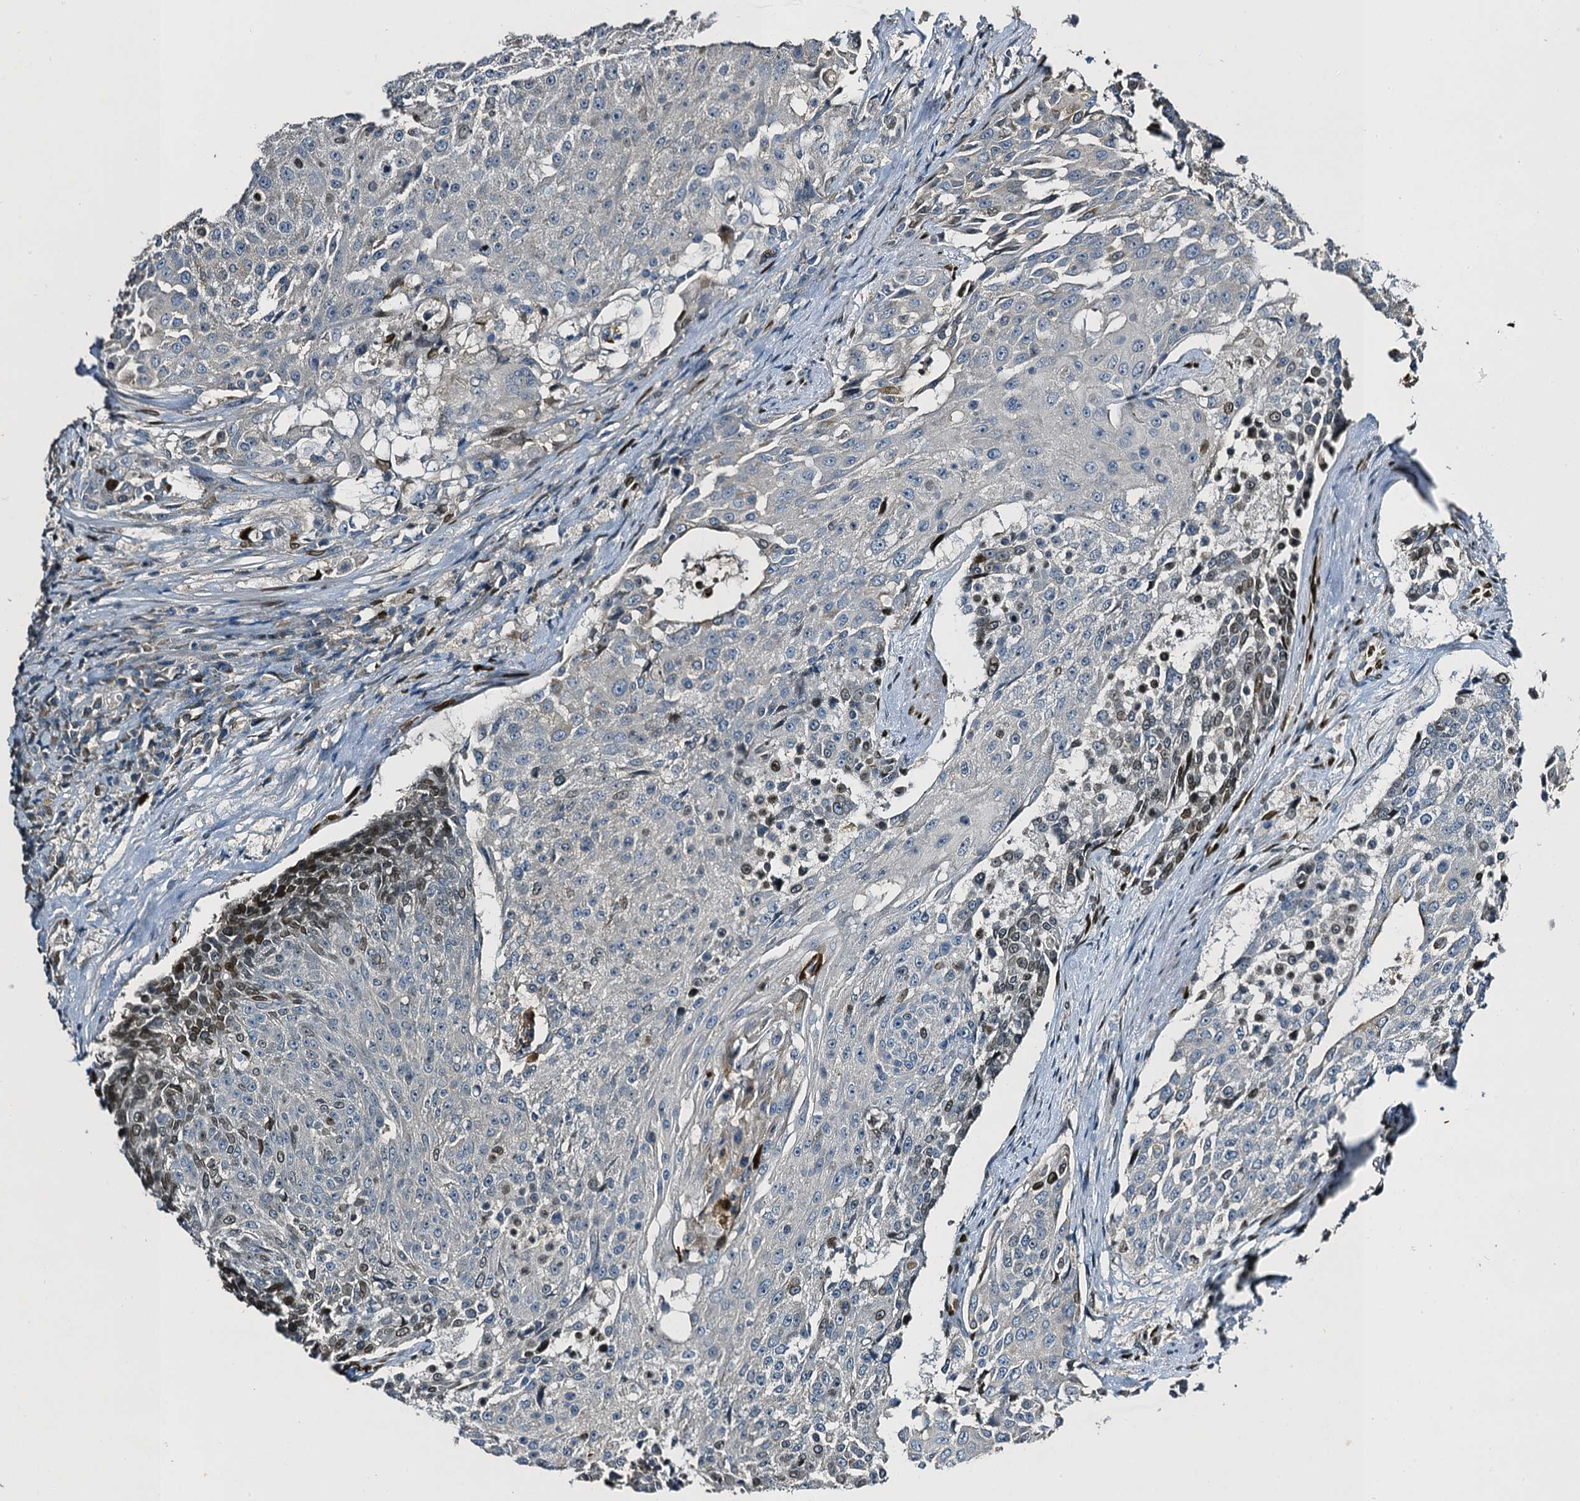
{"staining": {"intensity": "negative", "quantity": "none", "location": "none"}, "tissue": "urothelial cancer", "cell_type": "Tumor cells", "image_type": "cancer", "snomed": [{"axis": "morphology", "description": "Urothelial carcinoma, High grade"}, {"axis": "topography", "description": "Urinary bladder"}], "caption": "The immunohistochemistry (IHC) micrograph has no significant positivity in tumor cells of urothelial cancer tissue. The staining was performed using DAB (3,3'-diaminobenzidine) to visualize the protein expression in brown, while the nuclei were stained in blue with hematoxylin (Magnification: 20x).", "gene": "SLC11A2", "patient": {"sex": "female", "age": 63}}